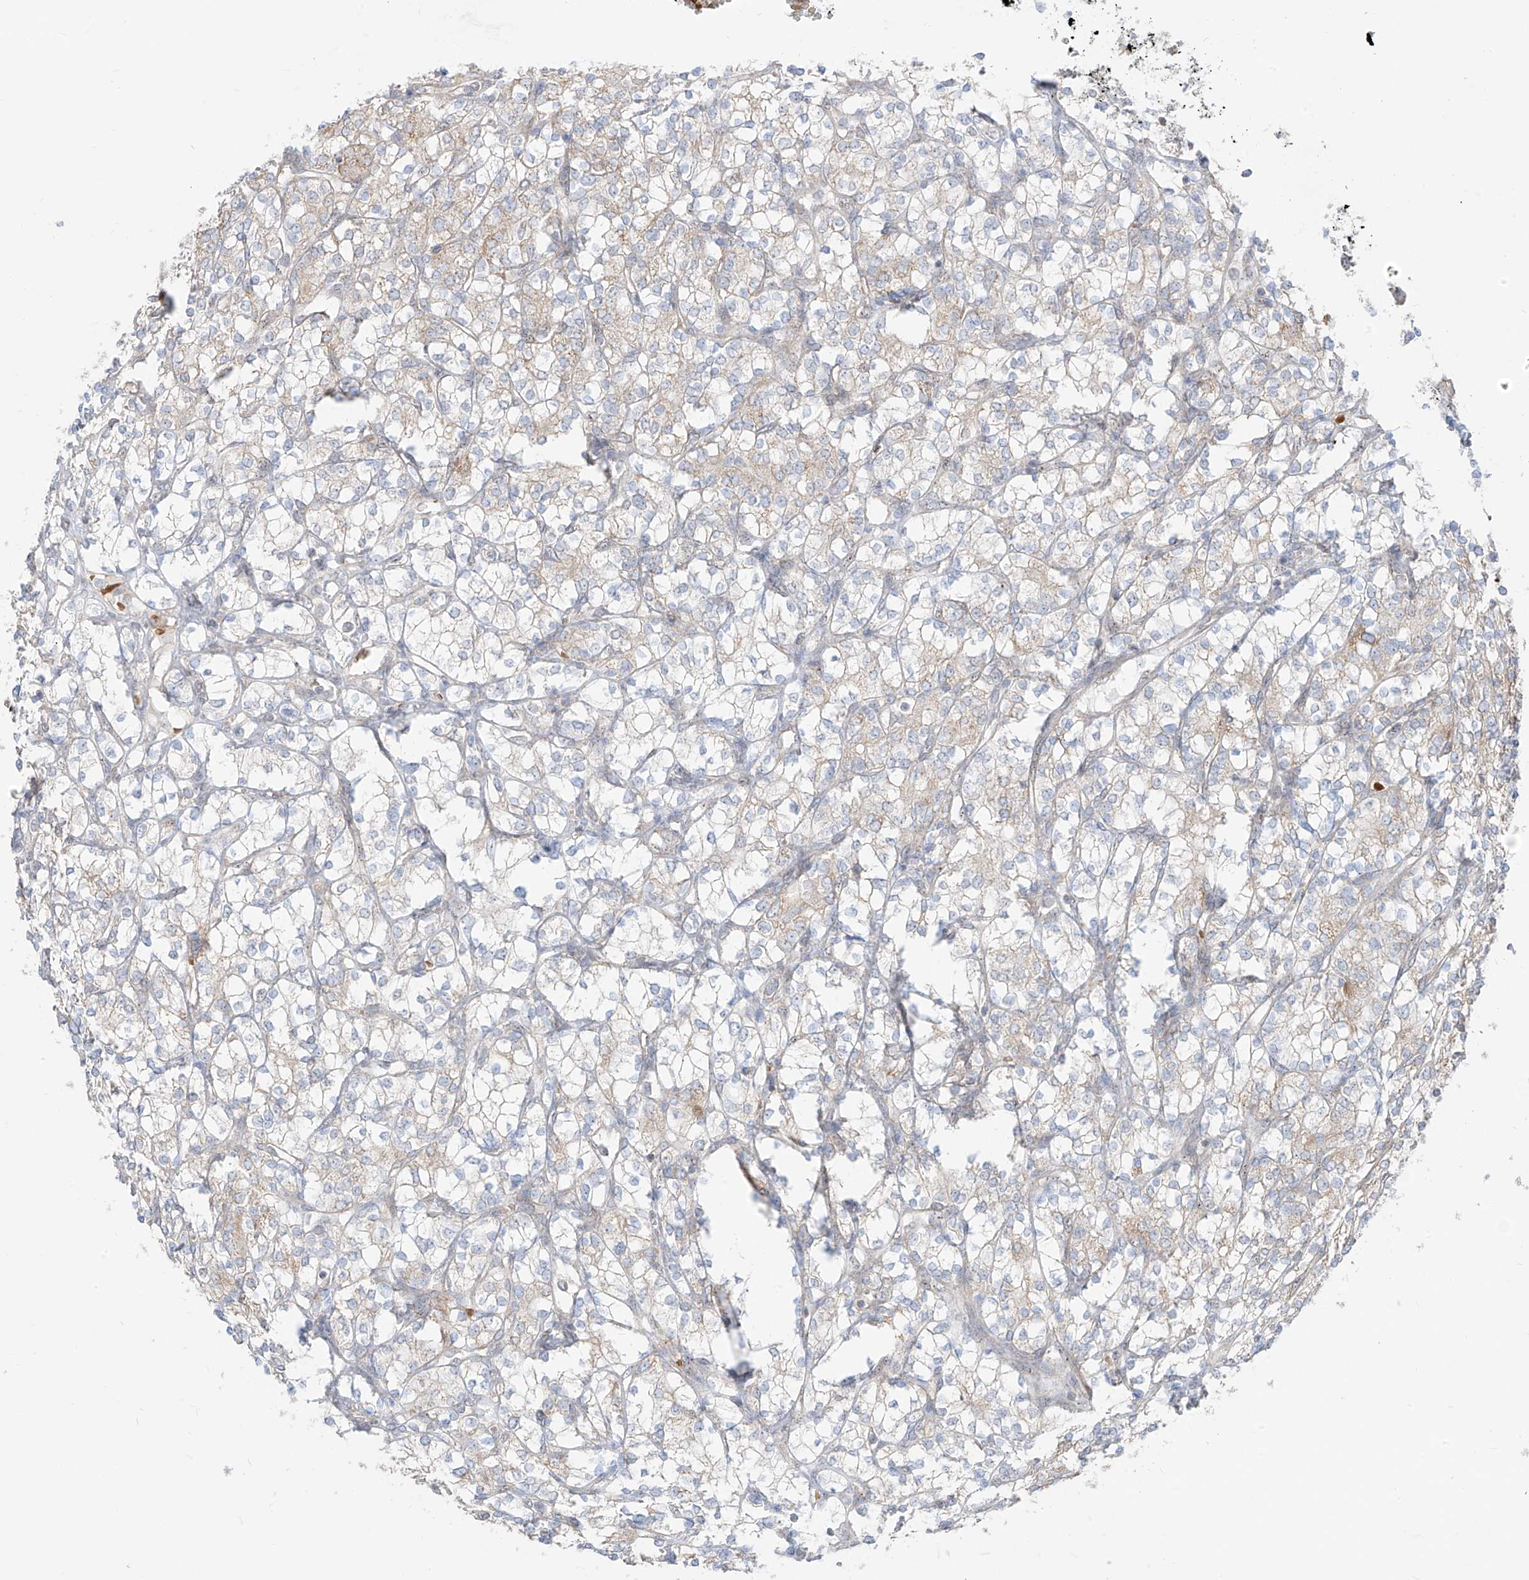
{"staining": {"intensity": "negative", "quantity": "none", "location": "none"}, "tissue": "renal cancer", "cell_type": "Tumor cells", "image_type": "cancer", "snomed": [{"axis": "morphology", "description": "Adenocarcinoma, NOS"}, {"axis": "topography", "description": "Kidney"}], "caption": "Immunohistochemical staining of human adenocarcinoma (renal) shows no significant expression in tumor cells.", "gene": "ARHGEF40", "patient": {"sex": "male", "age": 77}}